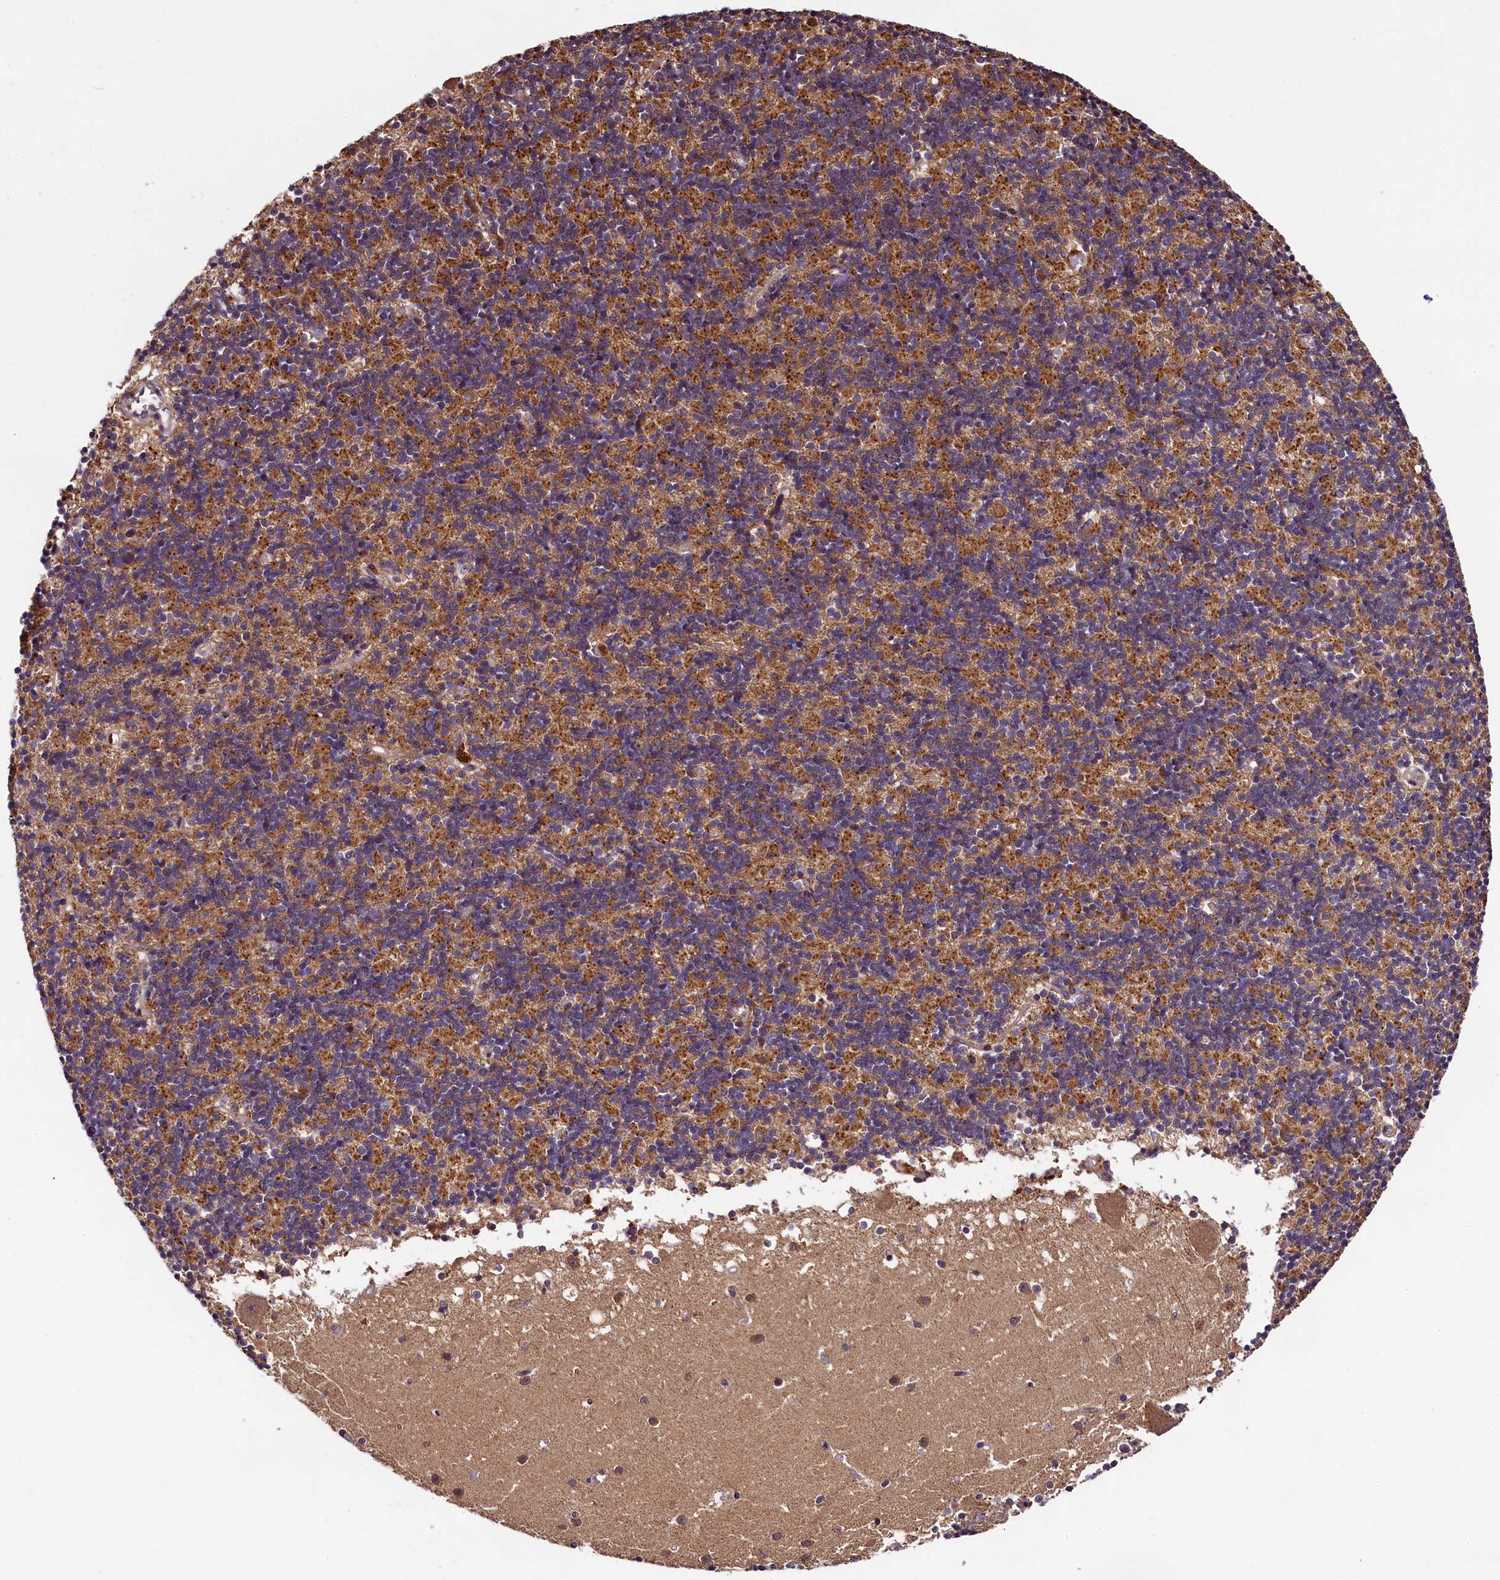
{"staining": {"intensity": "moderate", "quantity": "25%-75%", "location": "cytoplasmic/membranous"}, "tissue": "cerebellum", "cell_type": "Cells in granular layer", "image_type": "normal", "snomed": [{"axis": "morphology", "description": "Normal tissue, NOS"}, {"axis": "topography", "description": "Cerebellum"}], "caption": "This is a photomicrograph of immunohistochemistry staining of benign cerebellum, which shows moderate staining in the cytoplasmic/membranous of cells in granular layer.", "gene": "DOHH", "patient": {"sex": "male", "age": 54}}